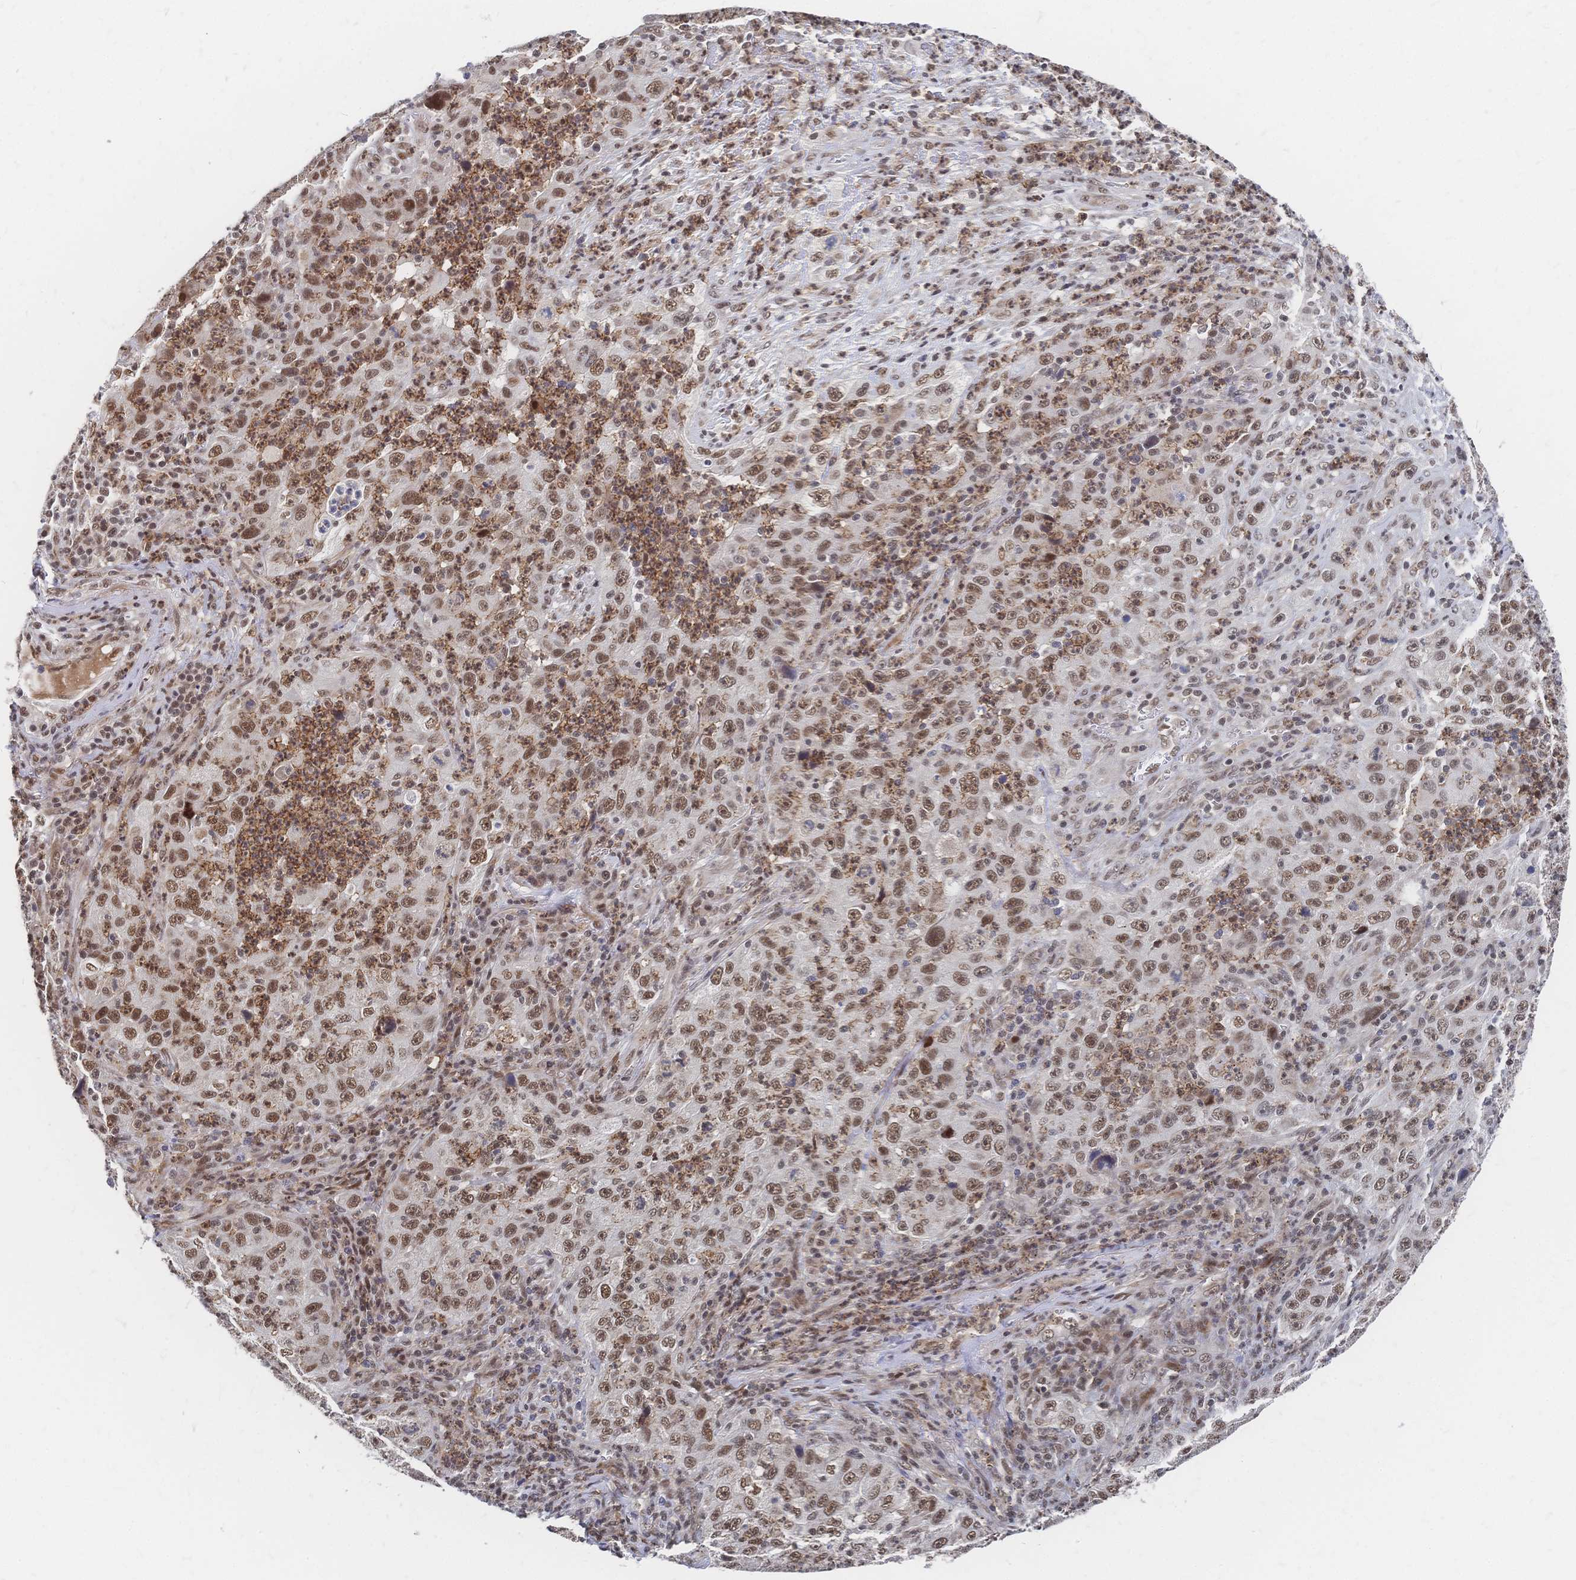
{"staining": {"intensity": "moderate", "quantity": ">75%", "location": "nuclear"}, "tissue": "lung cancer", "cell_type": "Tumor cells", "image_type": "cancer", "snomed": [{"axis": "morphology", "description": "Squamous cell carcinoma, NOS"}, {"axis": "topography", "description": "Lung"}], "caption": "Lung squamous cell carcinoma was stained to show a protein in brown. There is medium levels of moderate nuclear staining in approximately >75% of tumor cells. Immunohistochemistry (ihc) stains the protein of interest in brown and the nuclei are stained blue.", "gene": "NELFA", "patient": {"sex": "male", "age": 71}}